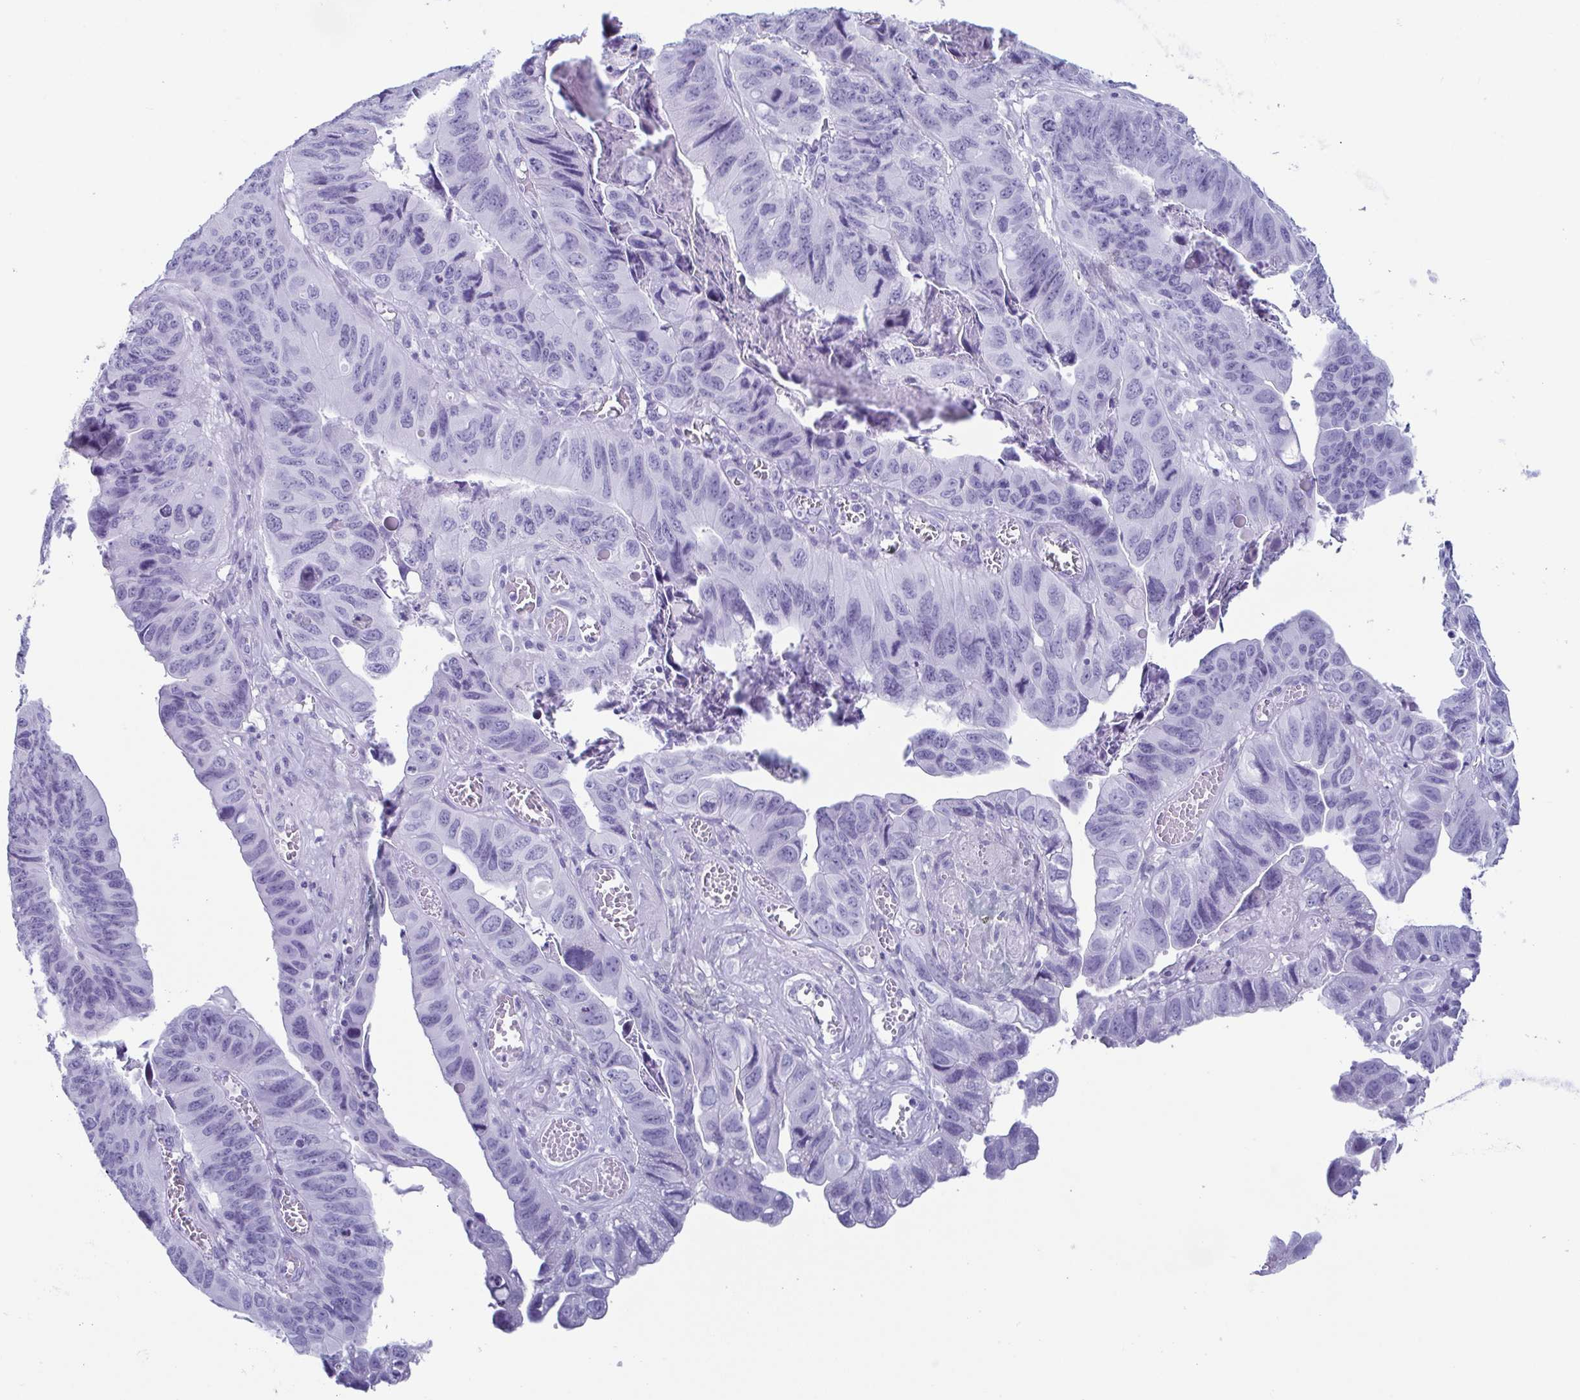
{"staining": {"intensity": "negative", "quantity": "none", "location": "none"}, "tissue": "stomach cancer", "cell_type": "Tumor cells", "image_type": "cancer", "snomed": [{"axis": "morphology", "description": "Adenocarcinoma, NOS"}, {"axis": "topography", "description": "Stomach, lower"}], "caption": "This is a photomicrograph of IHC staining of stomach adenocarcinoma, which shows no expression in tumor cells. (Stains: DAB (3,3'-diaminobenzidine) immunohistochemistry with hematoxylin counter stain, Microscopy: brightfield microscopy at high magnification).", "gene": "ENKUR", "patient": {"sex": "male", "age": 77}}